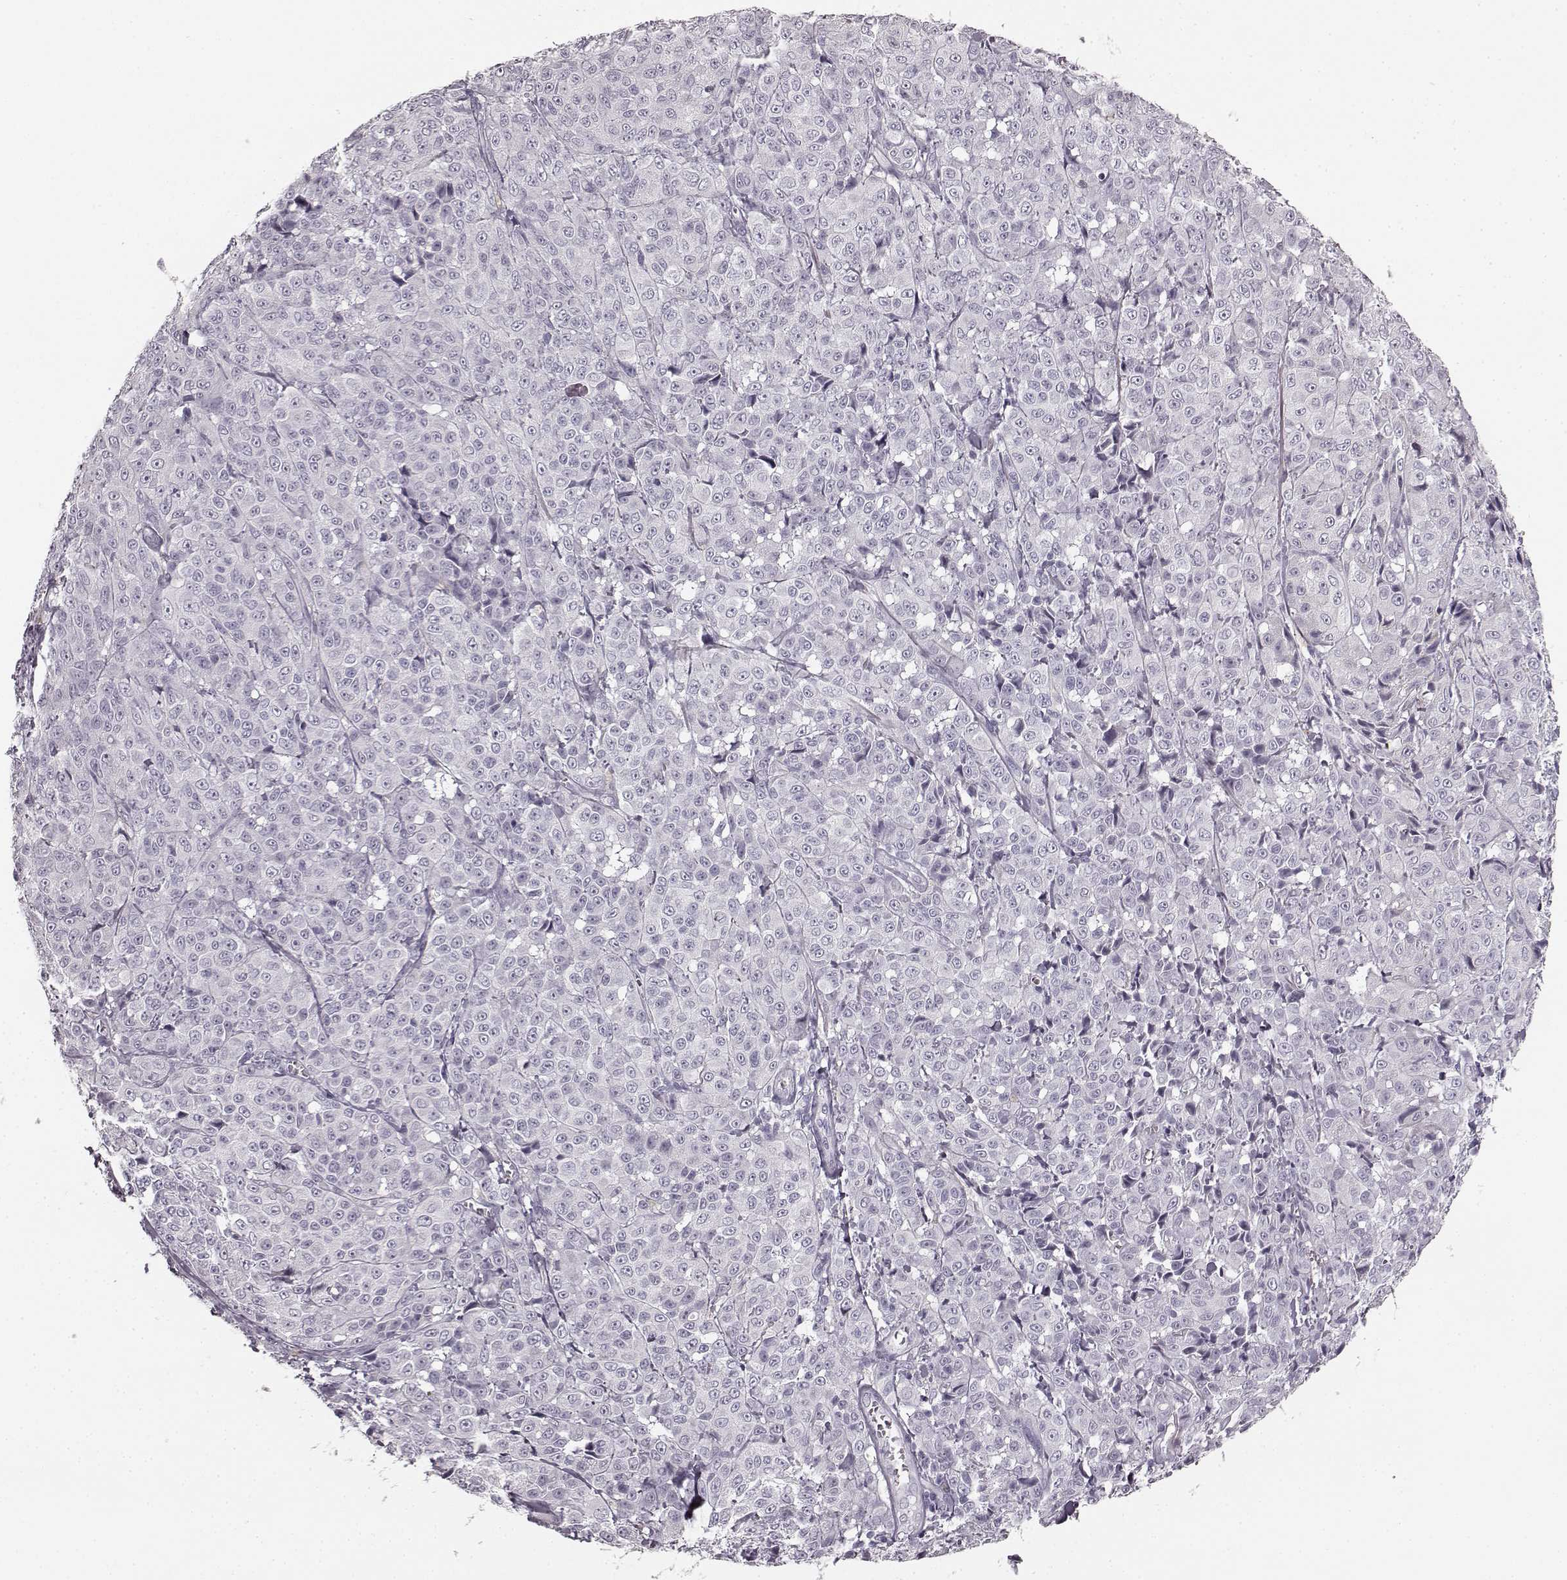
{"staining": {"intensity": "negative", "quantity": "none", "location": "none"}, "tissue": "melanoma", "cell_type": "Tumor cells", "image_type": "cancer", "snomed": [{"axis": "morphology", "description": "Malignant melanoma, NOS"}, {"axis": "topography", "description": "Skin"}], "caption": "An immunohistochemistry photomicrograph of malignant melanoma is shown. There is no staining in tumor cells of malignant melanoma.", "gene": "TMPRSS15", "patient": {"sex": "male", "age": 89}}